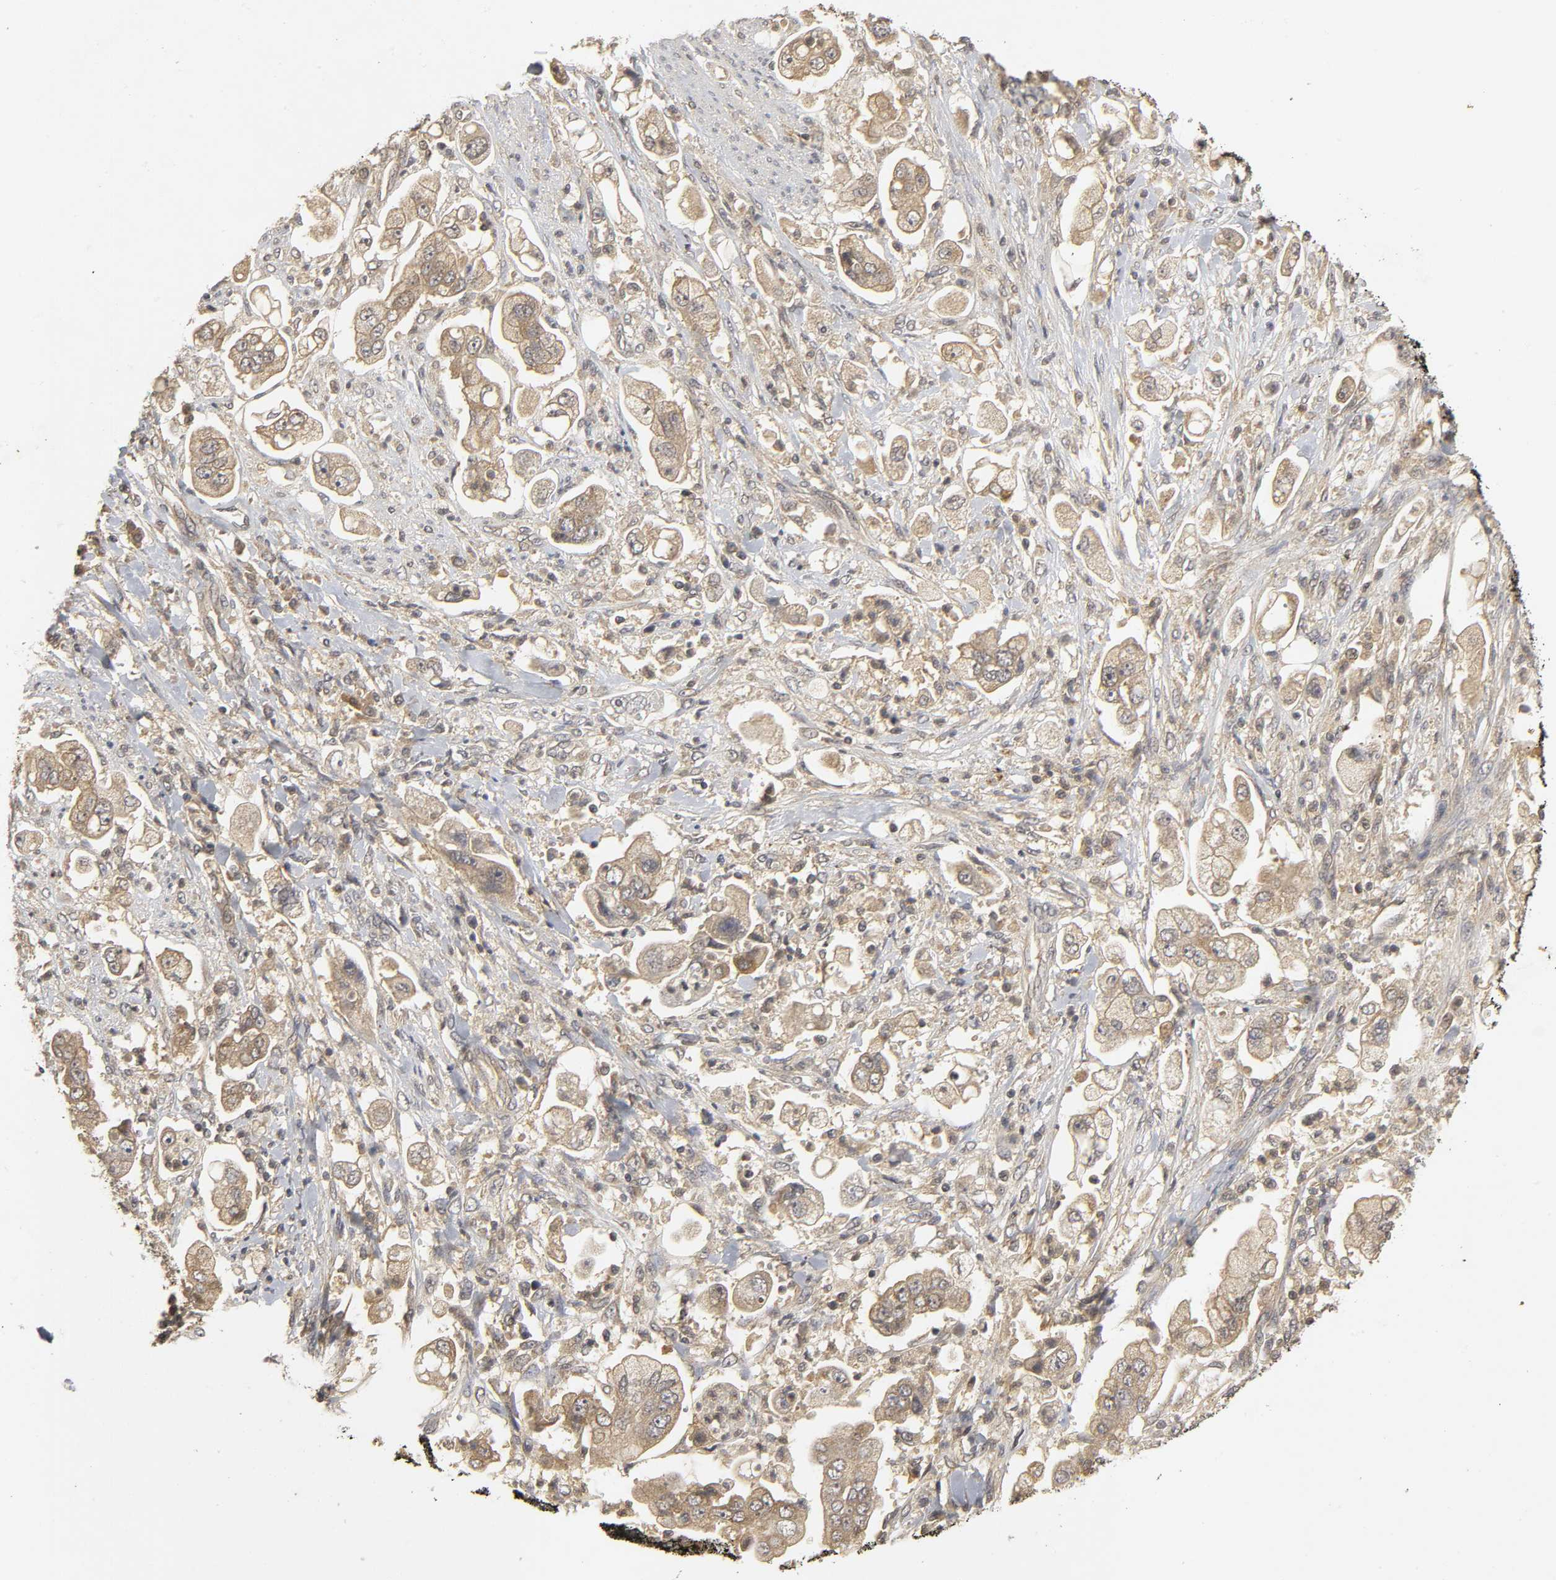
{"staining": {"intensity": "weak", "quantity": ">75%", "location": "cytoplasmic/membranous"}, "tissue": "stomach cancer", "cell_type": "Tumor cells", "image_type": "cancer", "snomed": [{"axis": "morphology", "description": "Adenocarcinoma, NOS"}, {"axis": "topography", "description": "Stomach"}], "caption": "This is an image of immunohistochemistry (IHC) staining of stomach cancer (adenocarcinoma), which shows weak expression in the cytoplasmic/membranous of tumor cells.", "gene": "TRAF6", "patient": {"sex": "male", "age": 62}}